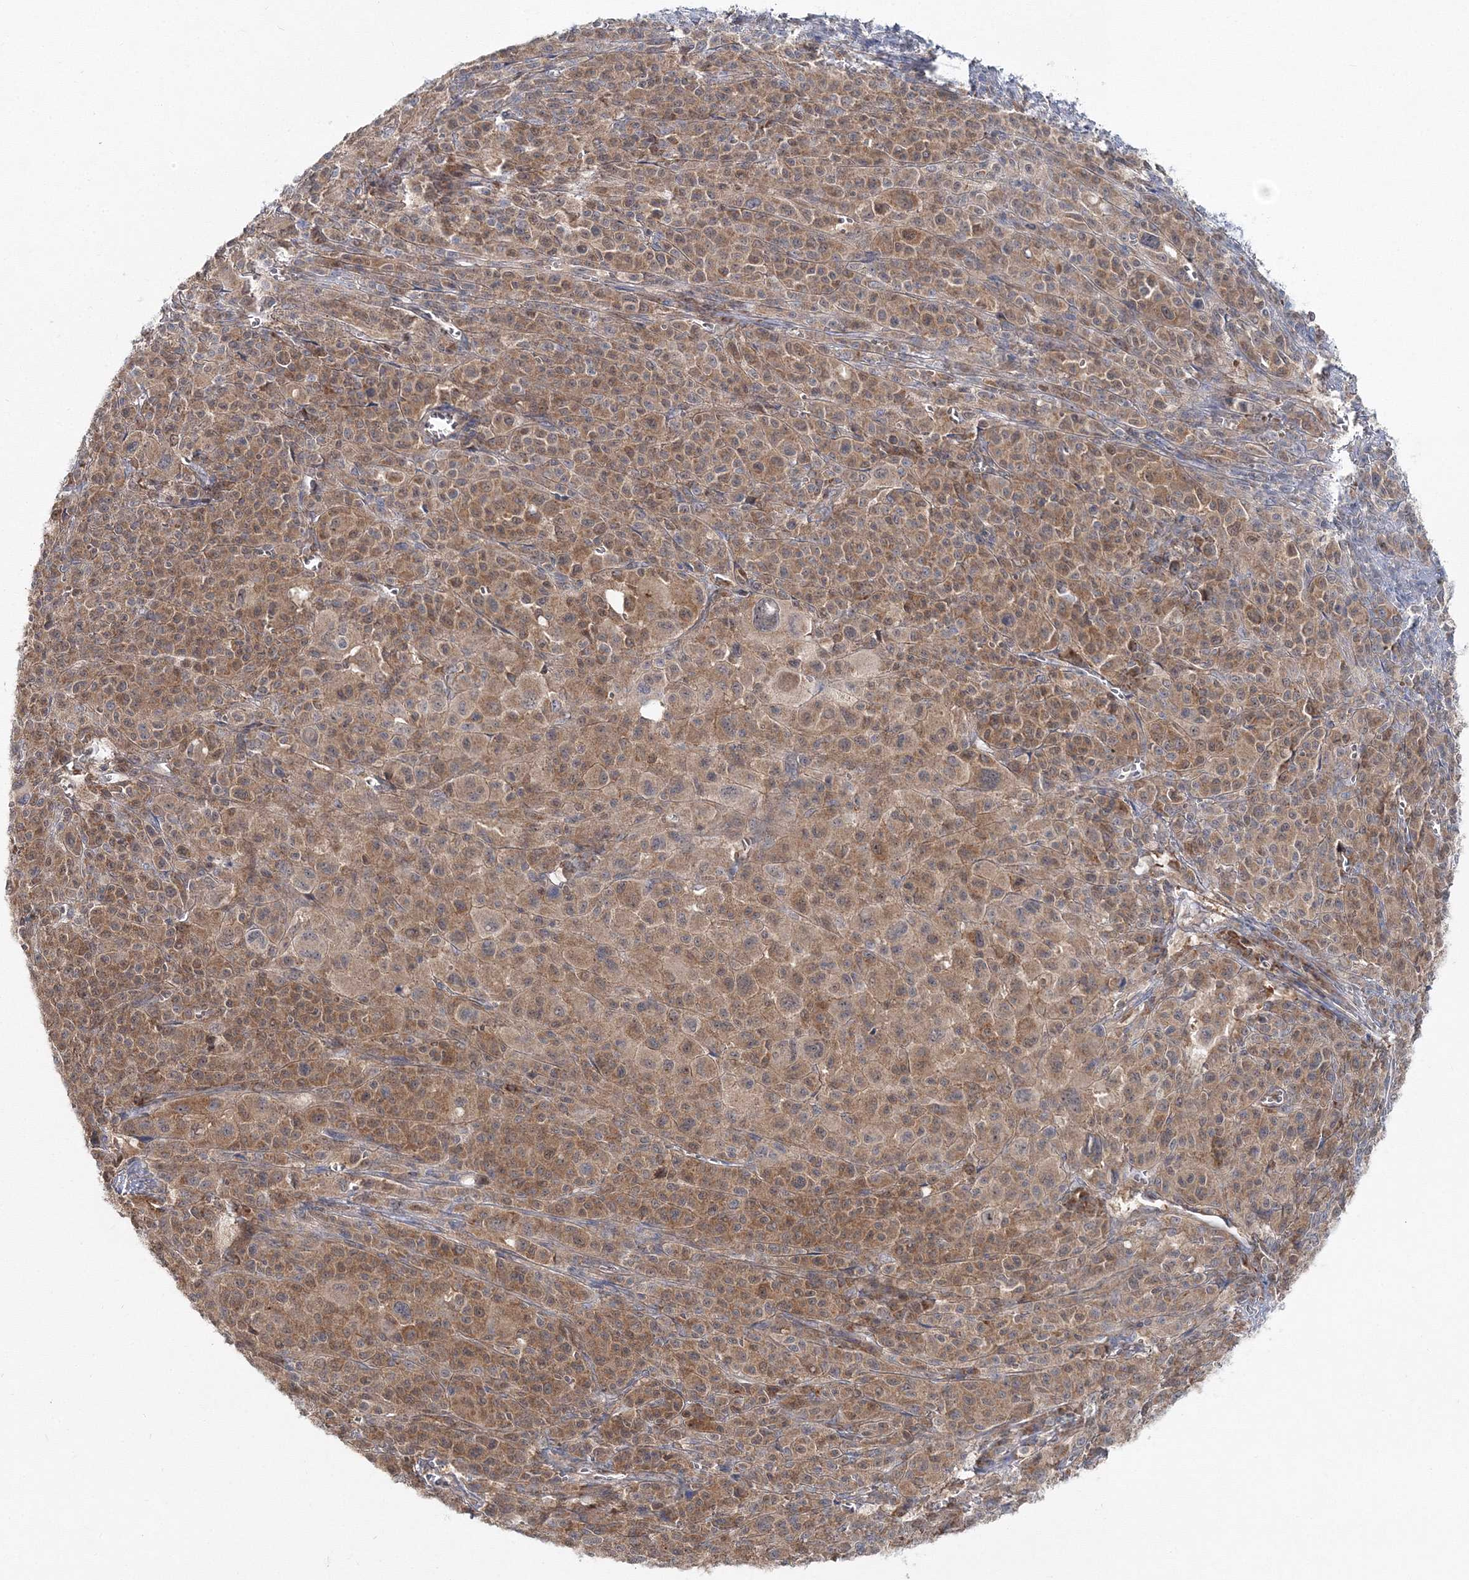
{"staining": {"intensity": "weak", "quantity": ">75%", "location": "cytoplasmic/membranous"}, "tissue": "melanoma", "cell_type": "Tumor cells", "image_type": "cancer", "snomed": [{"axis": "morphology", "description": "Malignant melanoma, Metastatic site"}, {"axis": "topography", "description": "Skin"}], "caption": "High-power microscopy captured an IHC photomicrograph of malignant melanoma (metastatic site), revealing weak cytoplasmic/membranous positivity in about >75% of tumor cells. (Brightfield microscopy of DAB IHC at high magnification).", "gene": "PCBD2", "patient": {"sex": "female", "age": 74}}